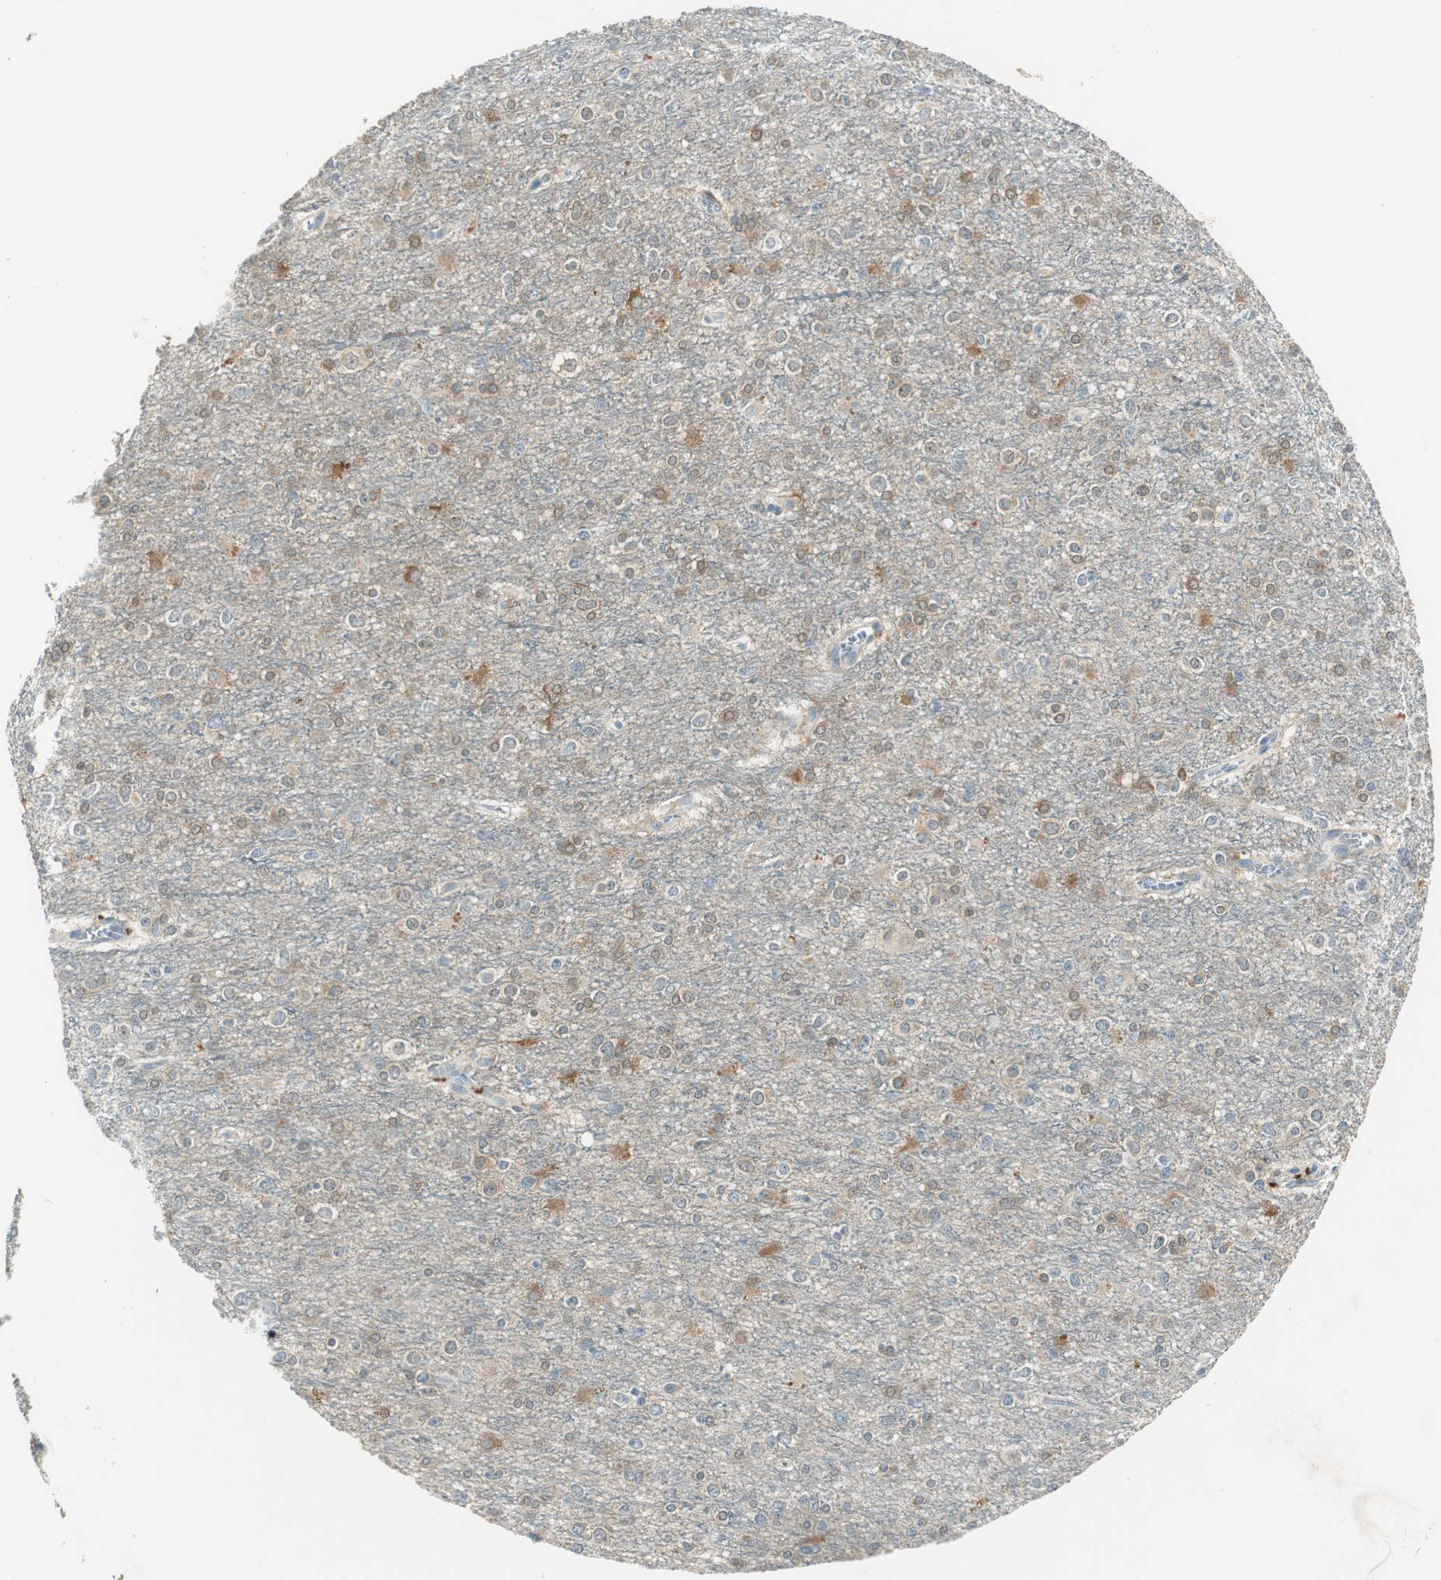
{"staining": {"intensity": "weak", "quantity": "25%-75%", "location": "cytoplasmic/membranous"}, "tissue": "glioma", "cell_type": "Tumor cells", "image_type": "cancer", "snomed": [{"axis": "morphology", "description": "Glioma, malignant, Low grade"}, {"axis": "topography", "description": "Brain"}], "caption": "Immunohistochemistry histopathology image of neoplastic tissue: glioma stained using IHC reveals low levels of weak protein expression localized specifically in the cytoplasmic/membranous of tumor cells, appearing as a cytoplasmic/membranous brown color.", "gene": "ME1", "patient": {"sex": "male", "age": 42}}